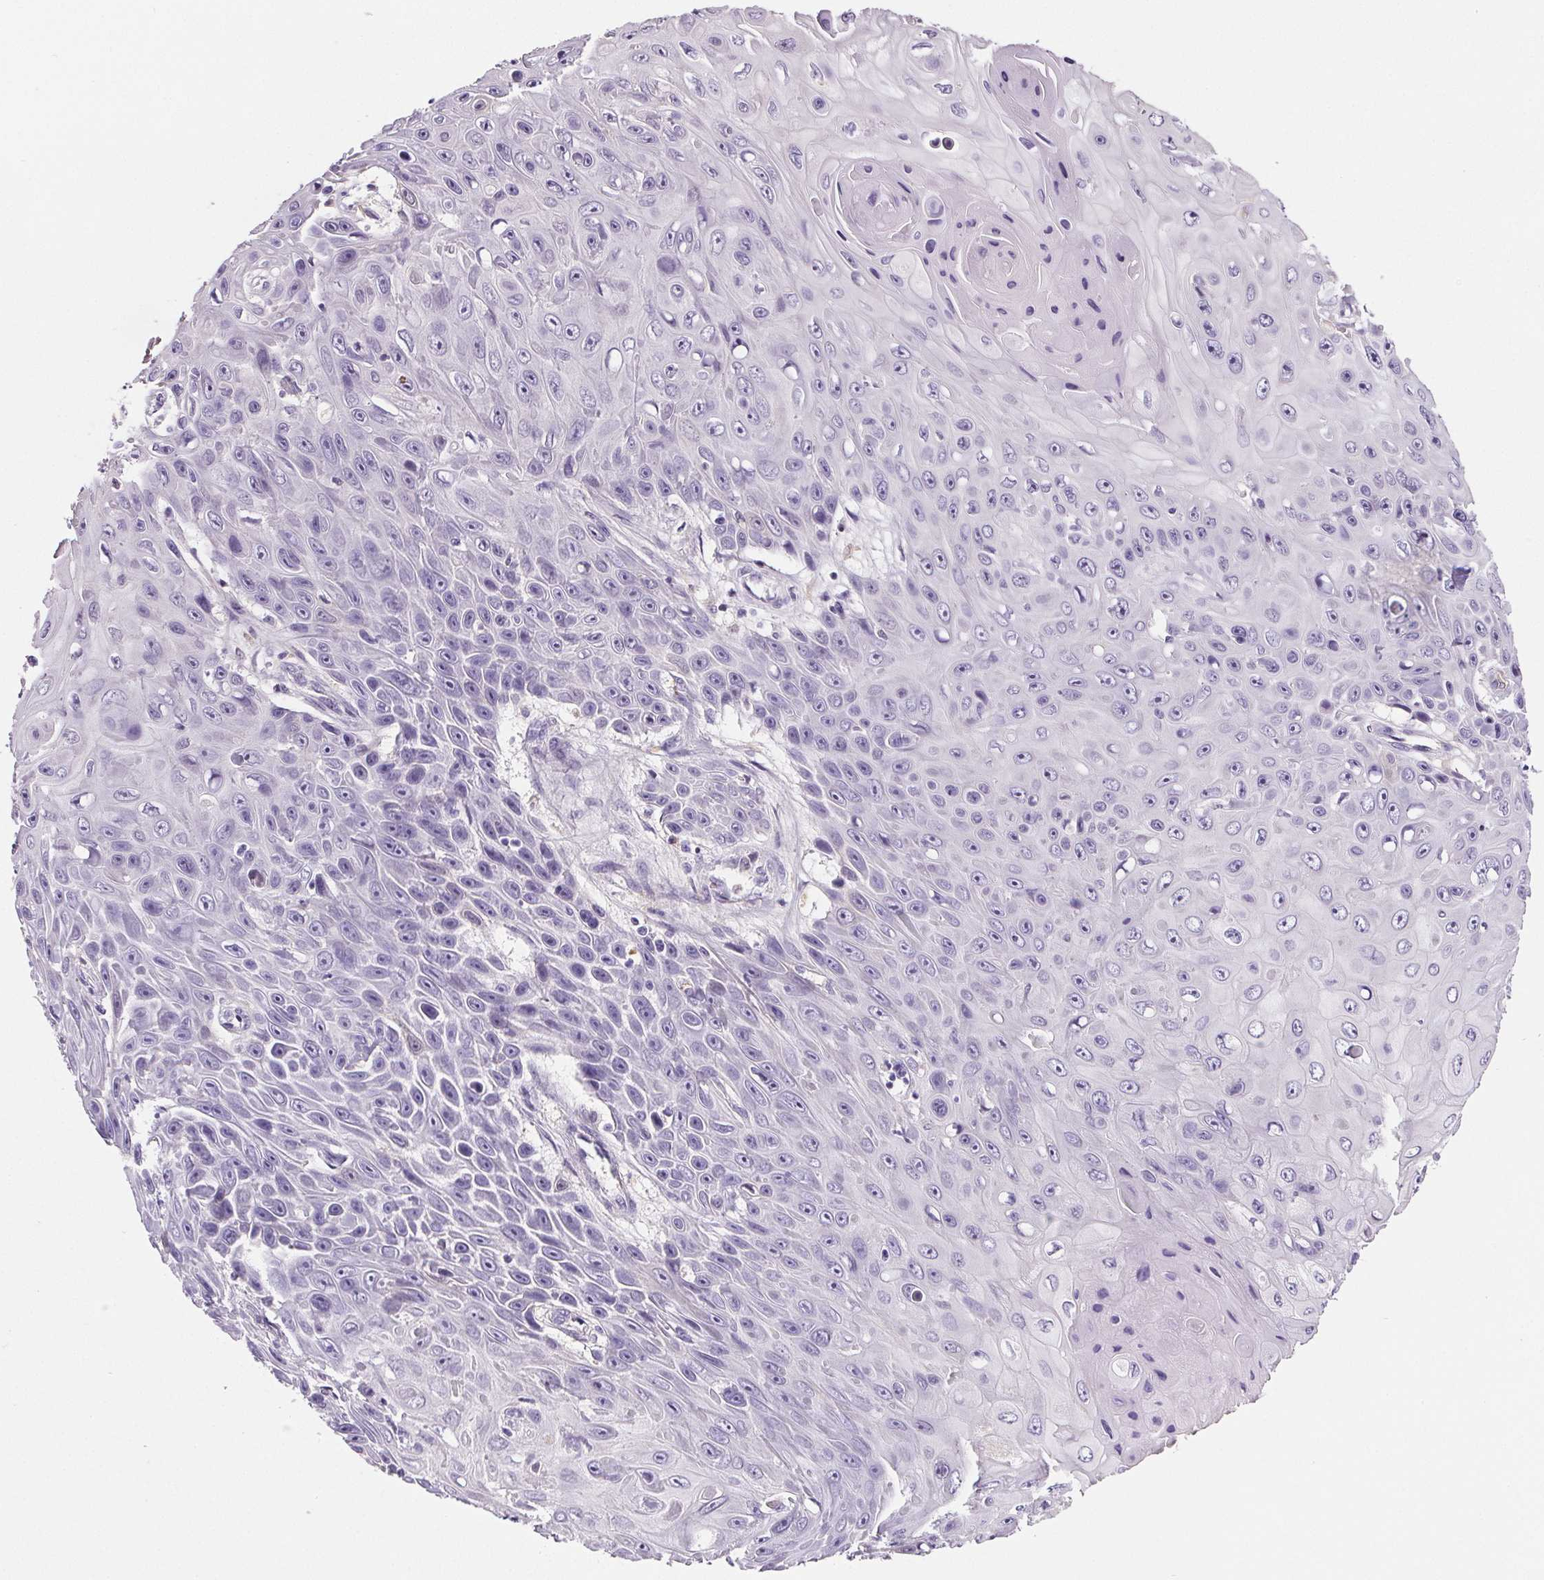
{"staining": {"intensity": "negative", "quantity": "none", "location": "none"}, "tissue": "skin cancer", "cell_type": "Tumor cells", "image_type": "cancer", "snomed": [{"axis": "morphology", "description": "Squamous cell carcinoma, NOS"}, {"axis": "topography", "description": "Skin"}], "caption": "There is no significant staining in tumor cells of skin cancer (squamous cell carcinoma).", "gene": "CD5L", "patient": {"sex": "male", "age": 82}}